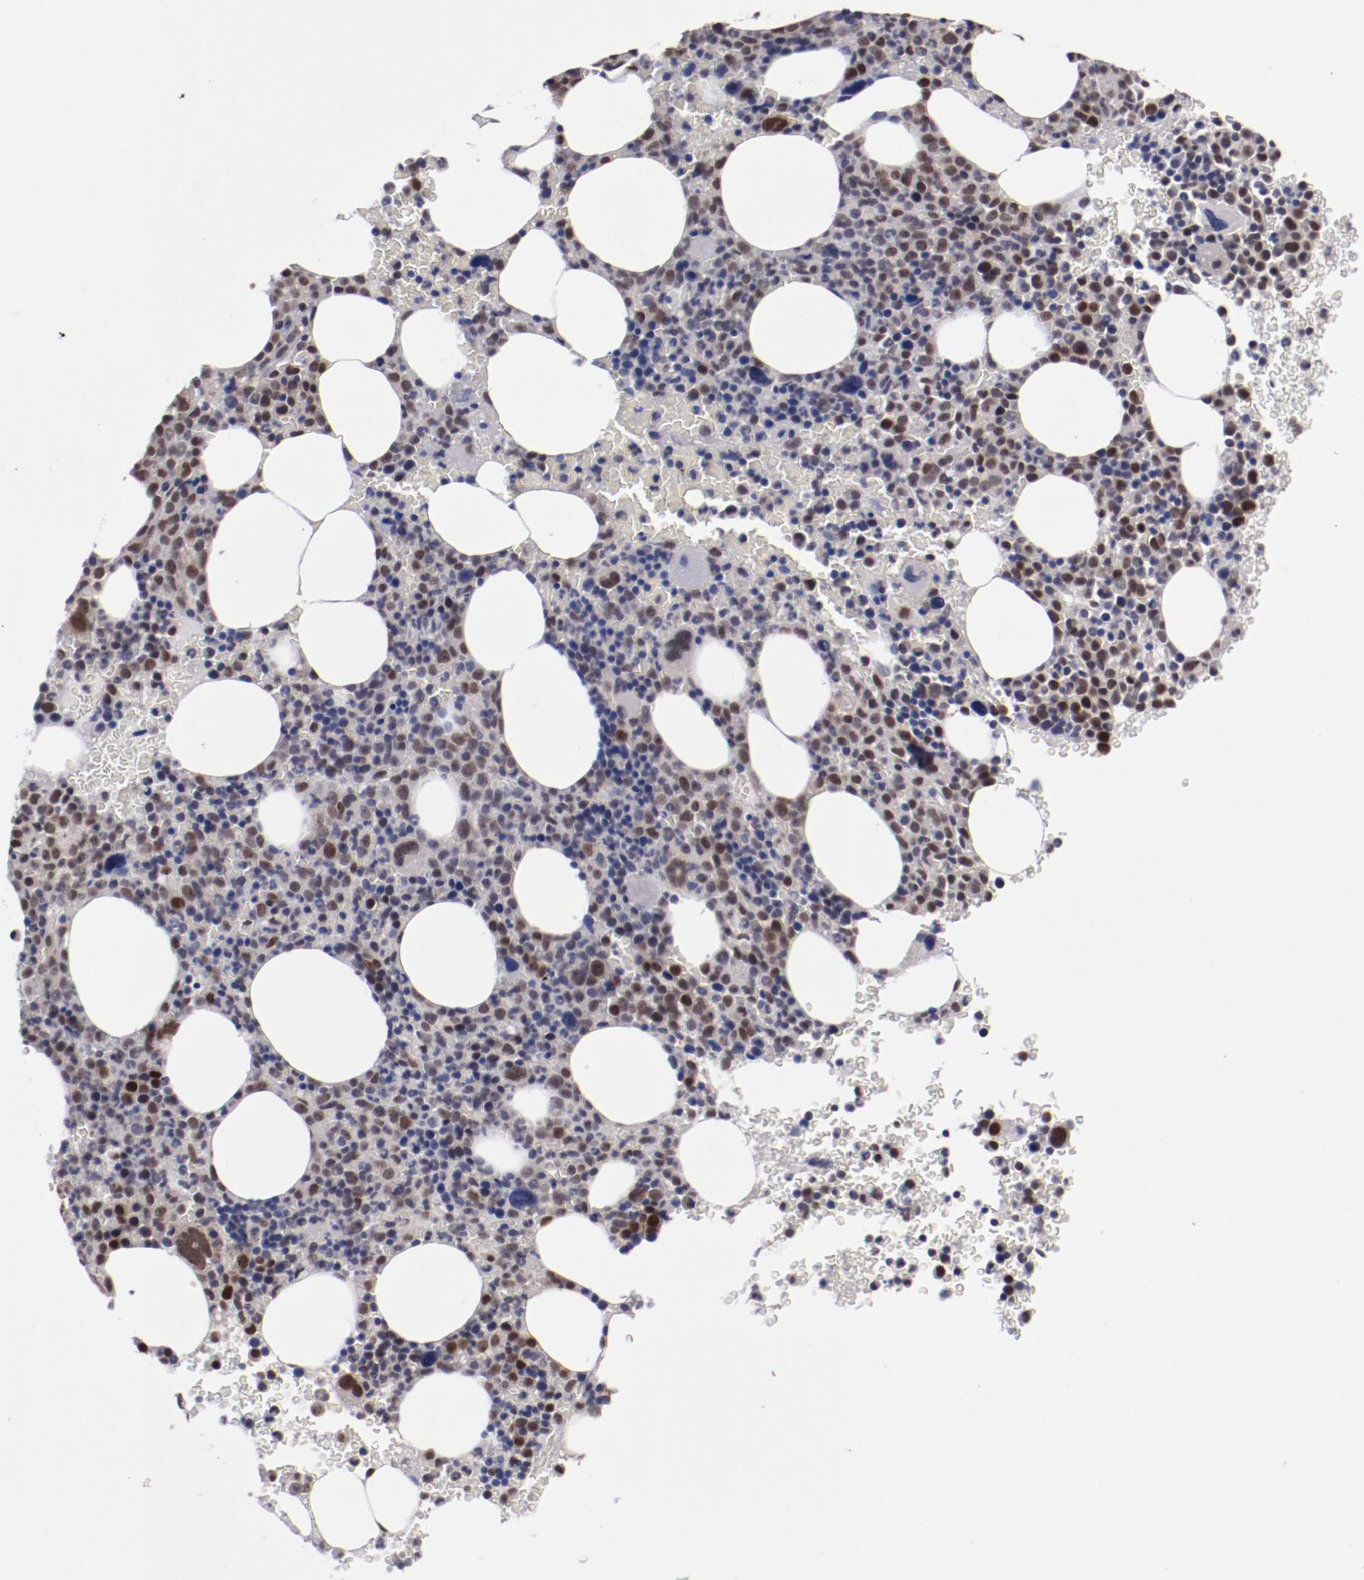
{"staining": {"intensity": "moderate", "quantity": "25%-75%", "location": "nuclear"}, "tissue": "bone marrow", "cell_type": "Hematopoietic cells", "image_type": "normal", "snomed": [{"axis": "morphology", "description": "Normal tissue, NOS"}, {"axis": "topography", "description": "Bone marrow"}], "caption": "Hematopoietic cells demonstrate medium levels of moderate nuclear positivity in about 25%-75% of cells in normal bone marrow. Using DAB (3,3'-diaminobenzidine) (brown) and hematoxylin (blue) stains, captured at high magnification using brightfield microscopy.", "gene": "ARNT", "patient": {"sex": "male", "age": 68}}